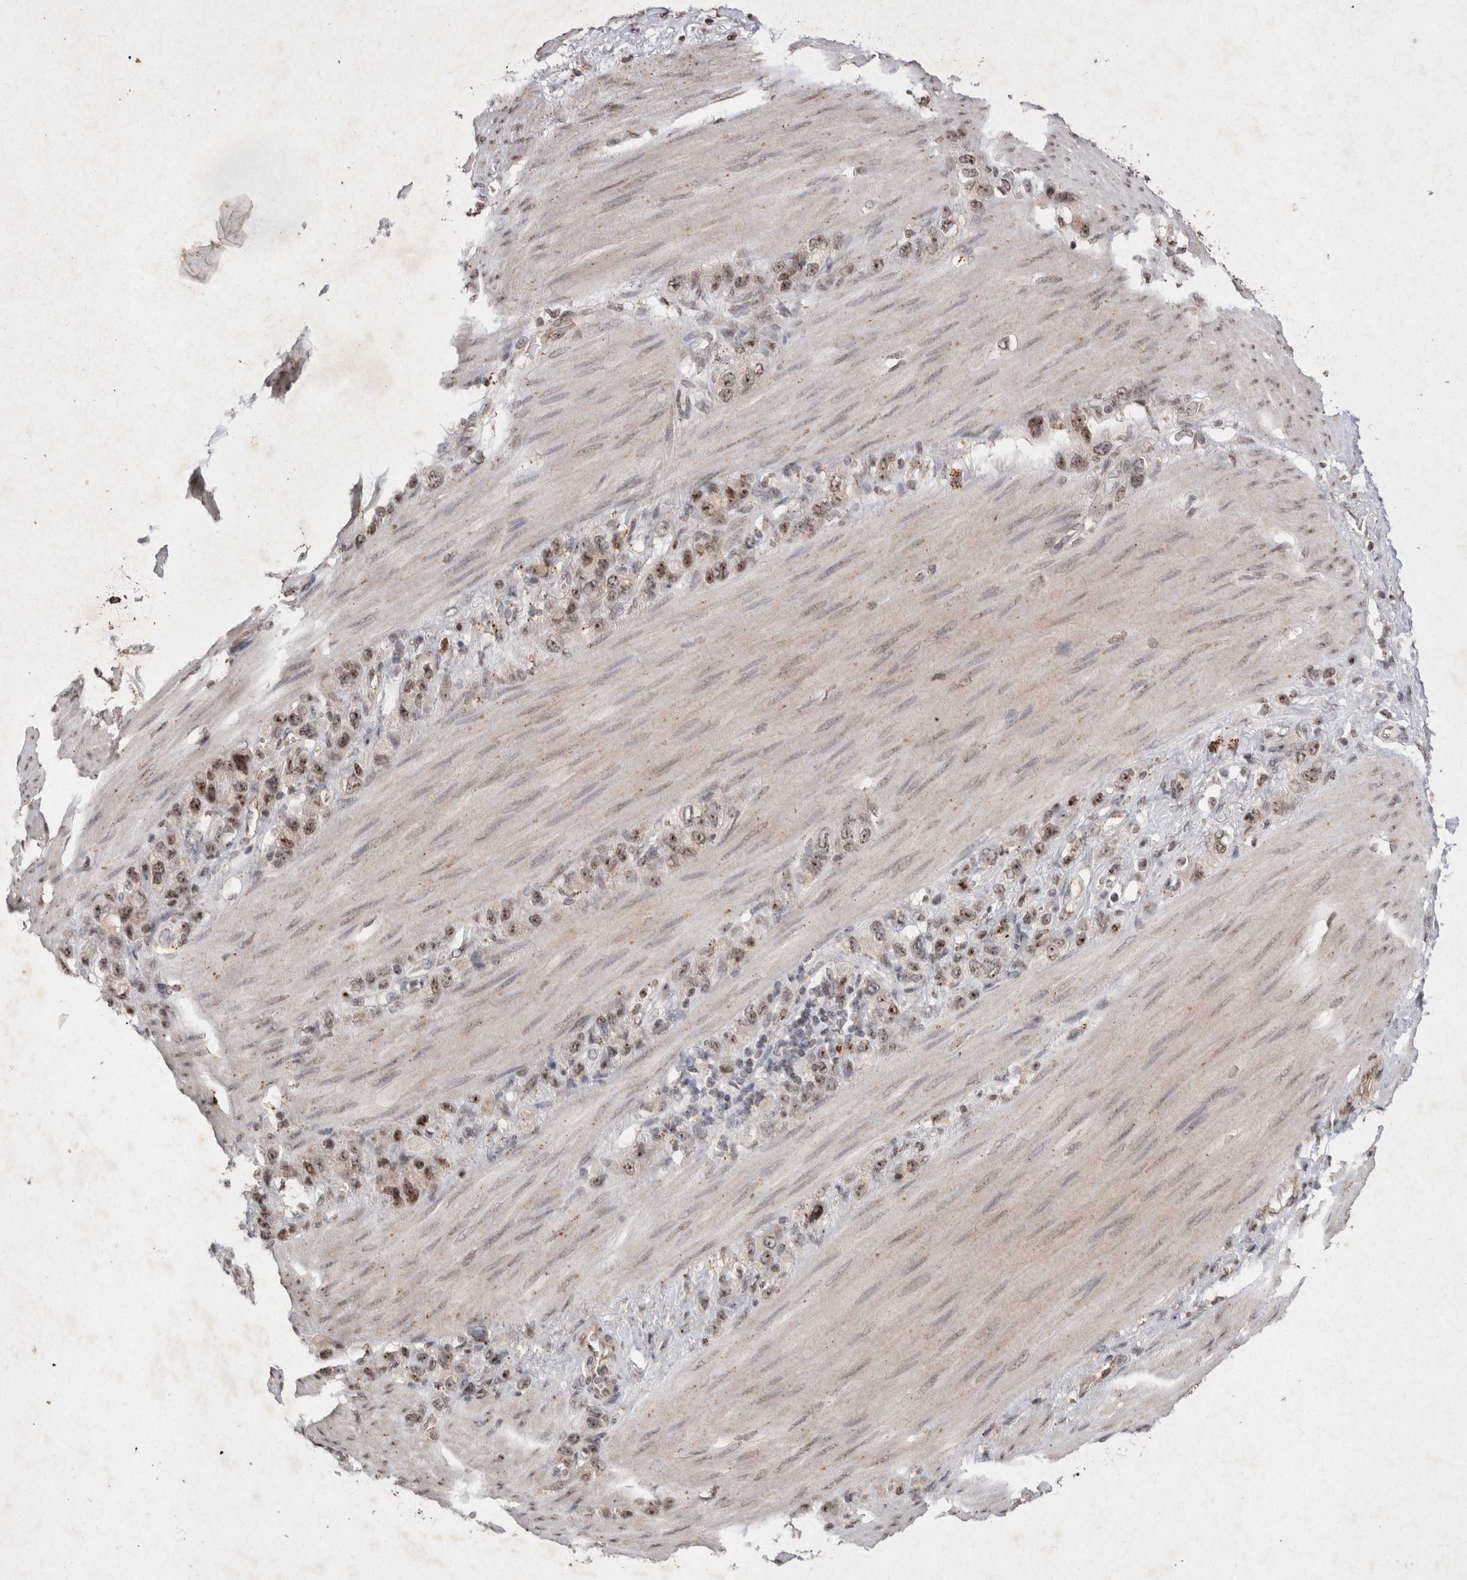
{"staining": {"intensity": "moderate", "quantity": ">75%", "location": "nuclear"}, "tissue": "stomach cancer", "cell_type": "Tumor cells", "image_type": "cancer", "snomed": [{"axis": "morphology", "description": "Adenocarcinoma, NOS"}, {"axis": "morphology", "description": "Adenocarcinoma, High grade"}, {"axis": "topography", "description": "Stomach, upper"}, {"axis": "topography", "description": "Stomach, lower"}], "caption": "Moderate nuclear expression for a protein is seen in approximately >75% of tumor cells of stomach cancer (adenocarcinoma) using immunohistochemistry.", "gene": "STK11", "patient": {"sex": "female", "age": 65}}